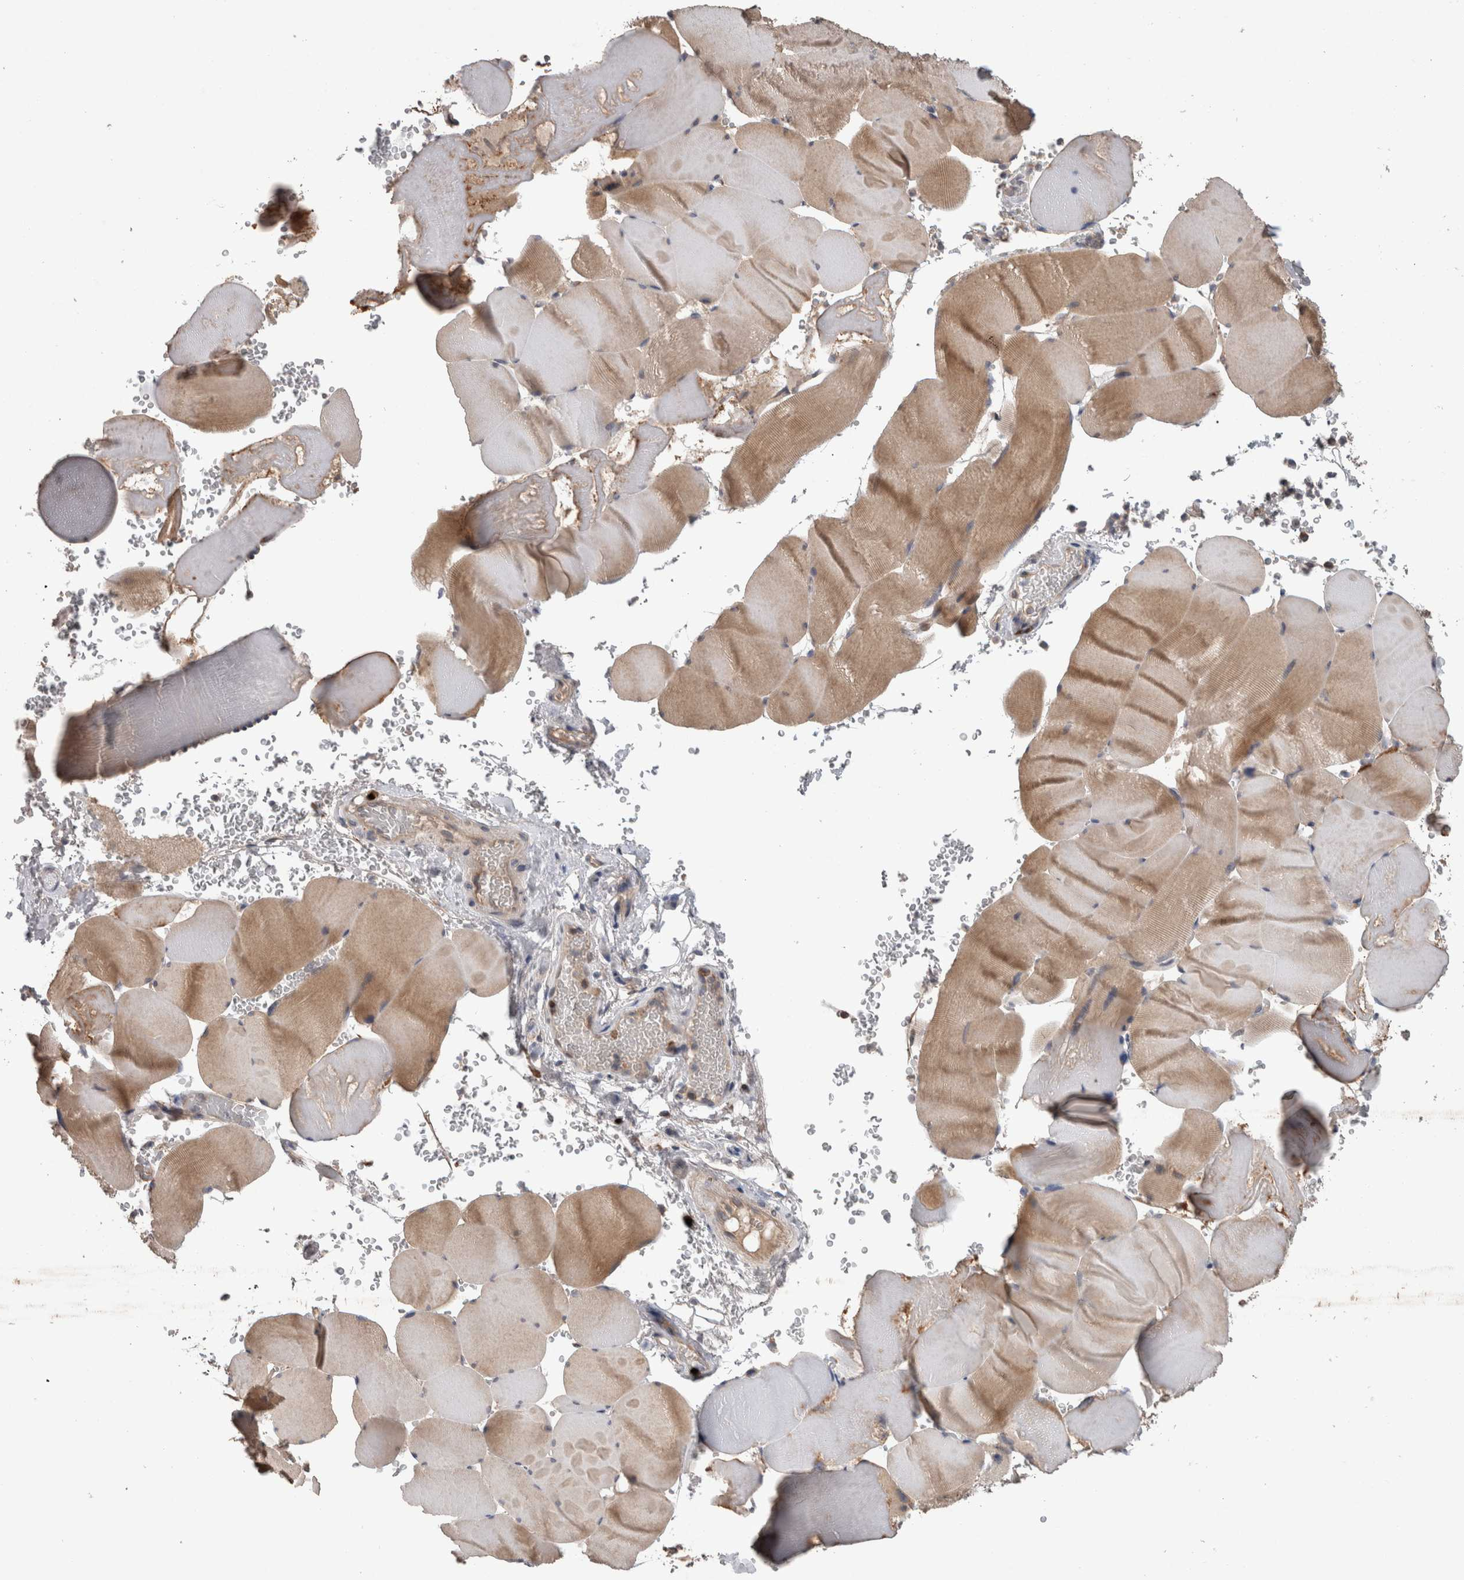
{"staining": {"intensity": "moderate", "quantity": ">75%", "location": "cytoplasmic/membranous"}, "tissue": "skeletal muscle", "cell_type": "Myocytes", "image_type": "normal", "snomed": [{"axis": "morphology", "description": "Normal tissue, NOS"}, {"axis": "topography", "description": "Skeletal muscle"}], "caption": "IHC of unremarkable human skeletal muscle exhibits medium levels of moderate cytoplasmic/membranous expression in about >75% of myocytes.", "gene": "TARBP1", "patient": {"sex": "male", "age": 62}}